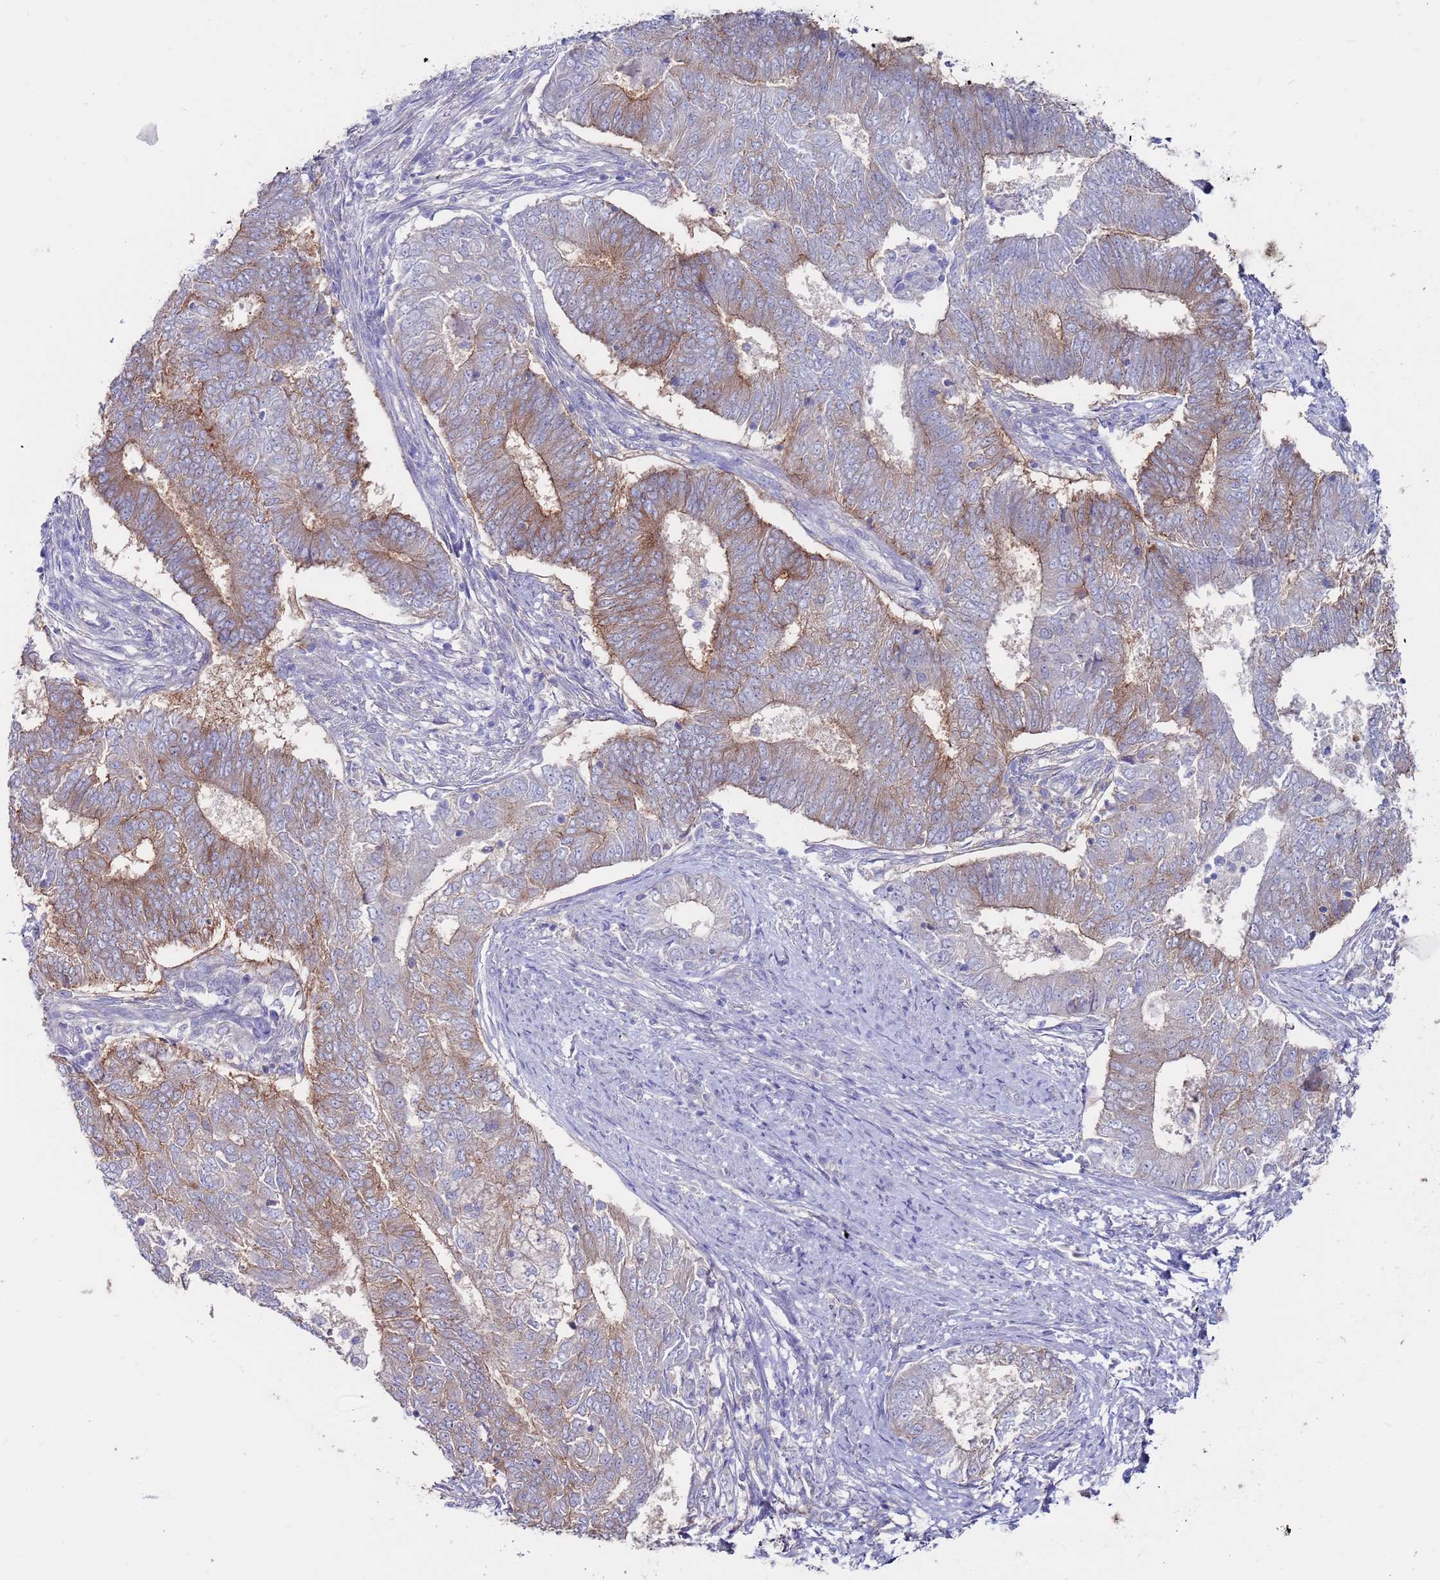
{"staining": {"intensity": "moderate", "quantity": "25%-75%", "location": "cytoplasmic/membranous"}, "tissue": "endometrial cancer", "cell_type": "Tumor cells", "image_type": "cancer", "snomed": [{"axis": "morphology", "description": "Adenocarcinoma, NOS"}, {"axis": "topography", "description": "Endometrium"}], "caption": "Approximately 25%-75% of tumor cells in human endometrial cancer (adenocarcinoma) show moderate cytoplasmic/membranous protein positivity as visualized by brown immunohistochemical staining.", "gene": "KRTCAP3", "patient": {"sex": "female", "age": 62}}